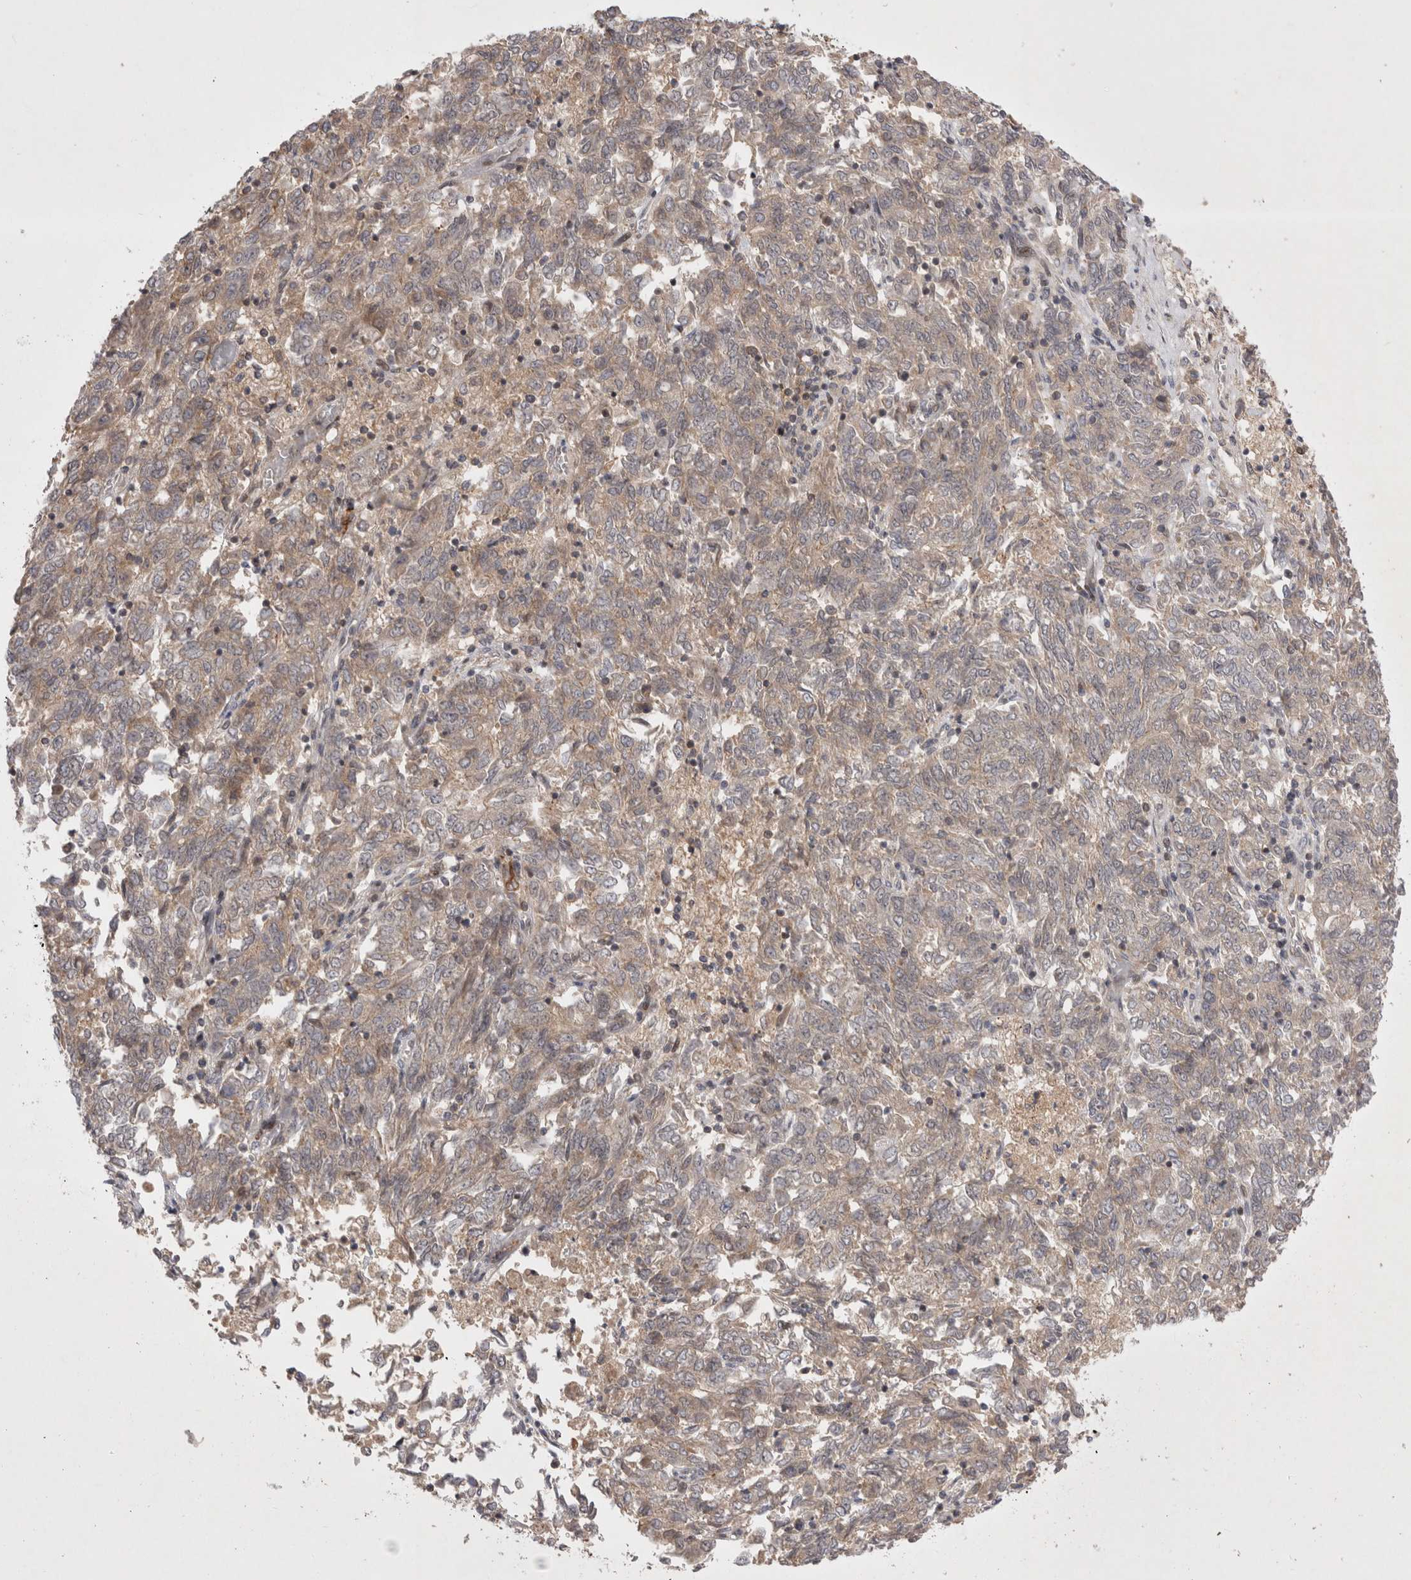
{"staining": {"intensity": "weak", "quantity": "<25%", "location": "cytoplasmic/membranous"}, "tissue": "endometrial cancer", "cell_type": "Tumor cells", "image_type": "cancer", "snomed": [{"axis": "morphology", "description": "Adenocarcinoma, NOS"}, {"axis": "topography", "description": "Endometrium"}], "caption": "Photomicrograph shows no significant protein expression in tumor cells of endometrial cancer (adenocarcinoma).", "gene": "PLEKHM1", "patient": {"sex": "female", "age": 80}}